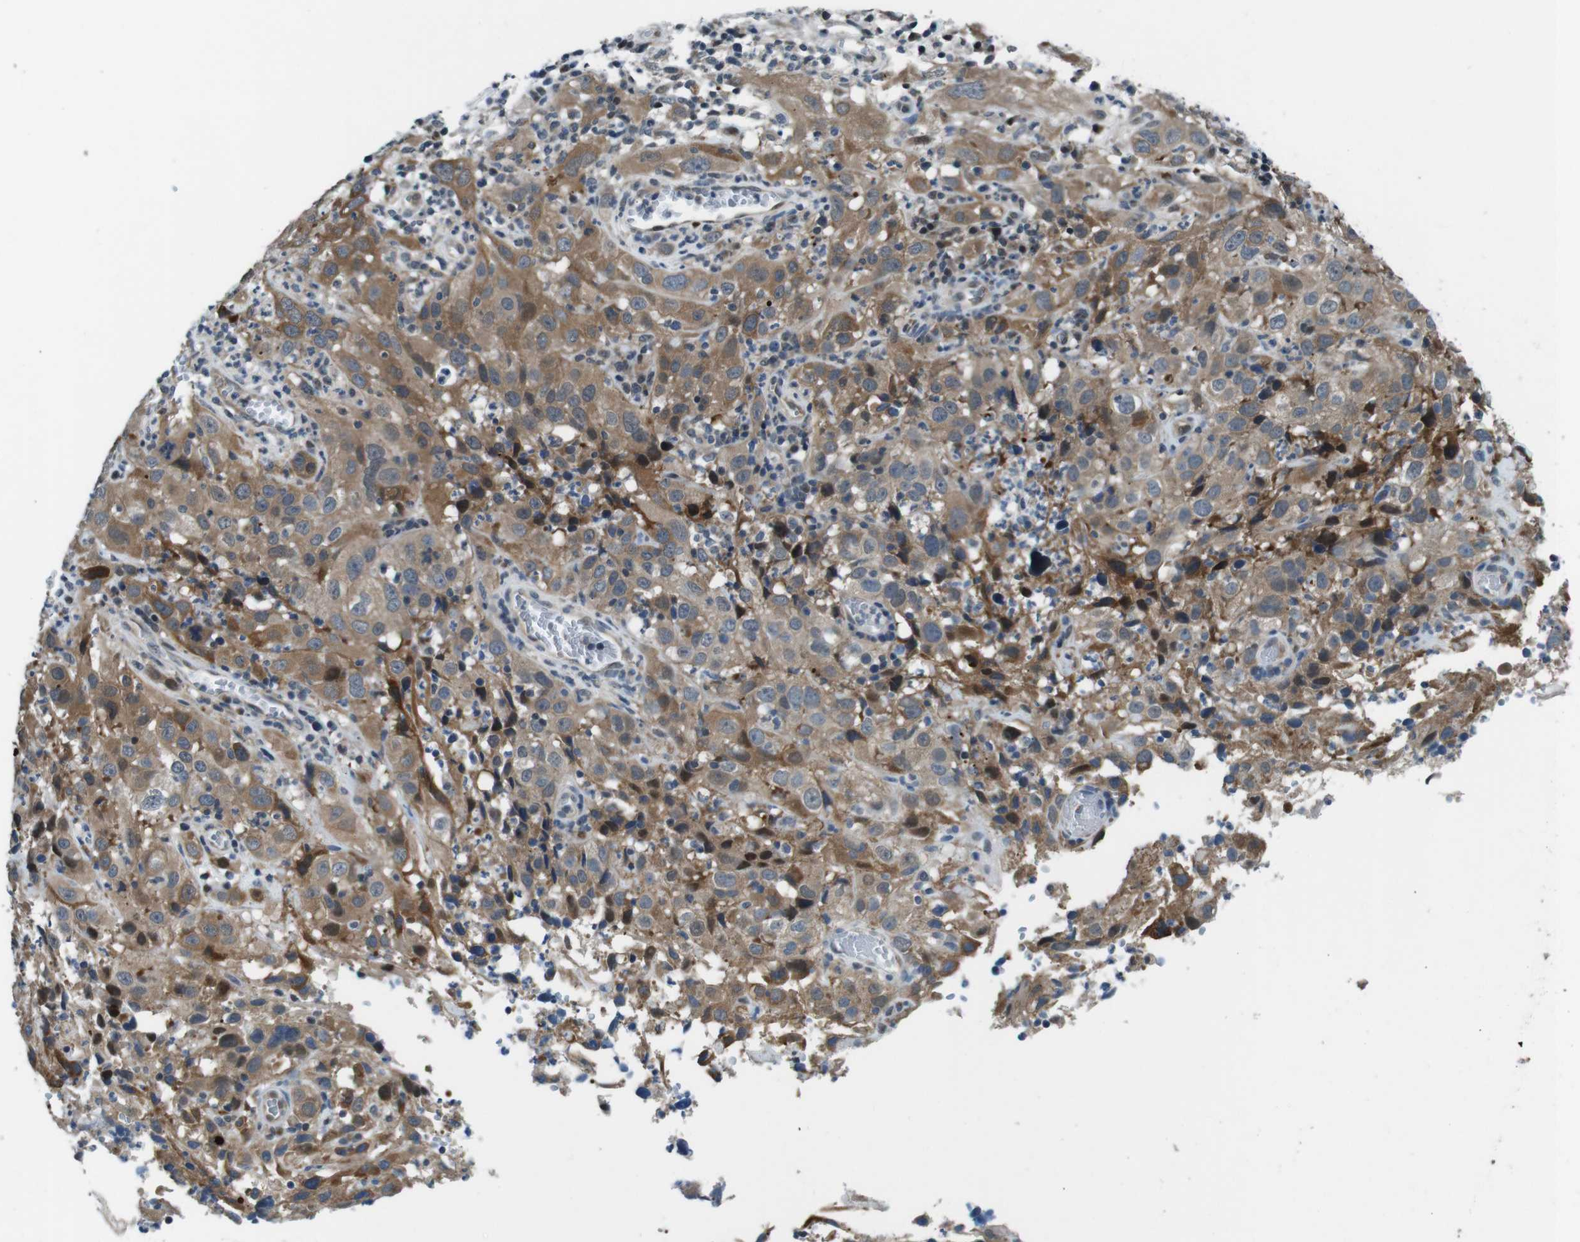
{"staining": {"intensity": "moderate", "quantity": ">75%", "location": "cytoplasmic/membranous"}, "tissue": "cervical cancer", "cell_type": "Tumor cells", "image_type": "cancer", "snomed": [{"axis": "morphology", "description": "Squamous cell carcinoma, NOS"}, {"axis": "topography", "description": "Cervix"}], "caption": "DAB immunohistochemical staining of cervical cancer (squamous cell carcinoma) shows moderate cytoplasmic/membranous protein positivity in approximately >75% of tumor cells. The protein is shown in brown color, while the nuclei are stained blue.", "gene": "LRP5", "patient": {"sex": "female", "age": 32}}